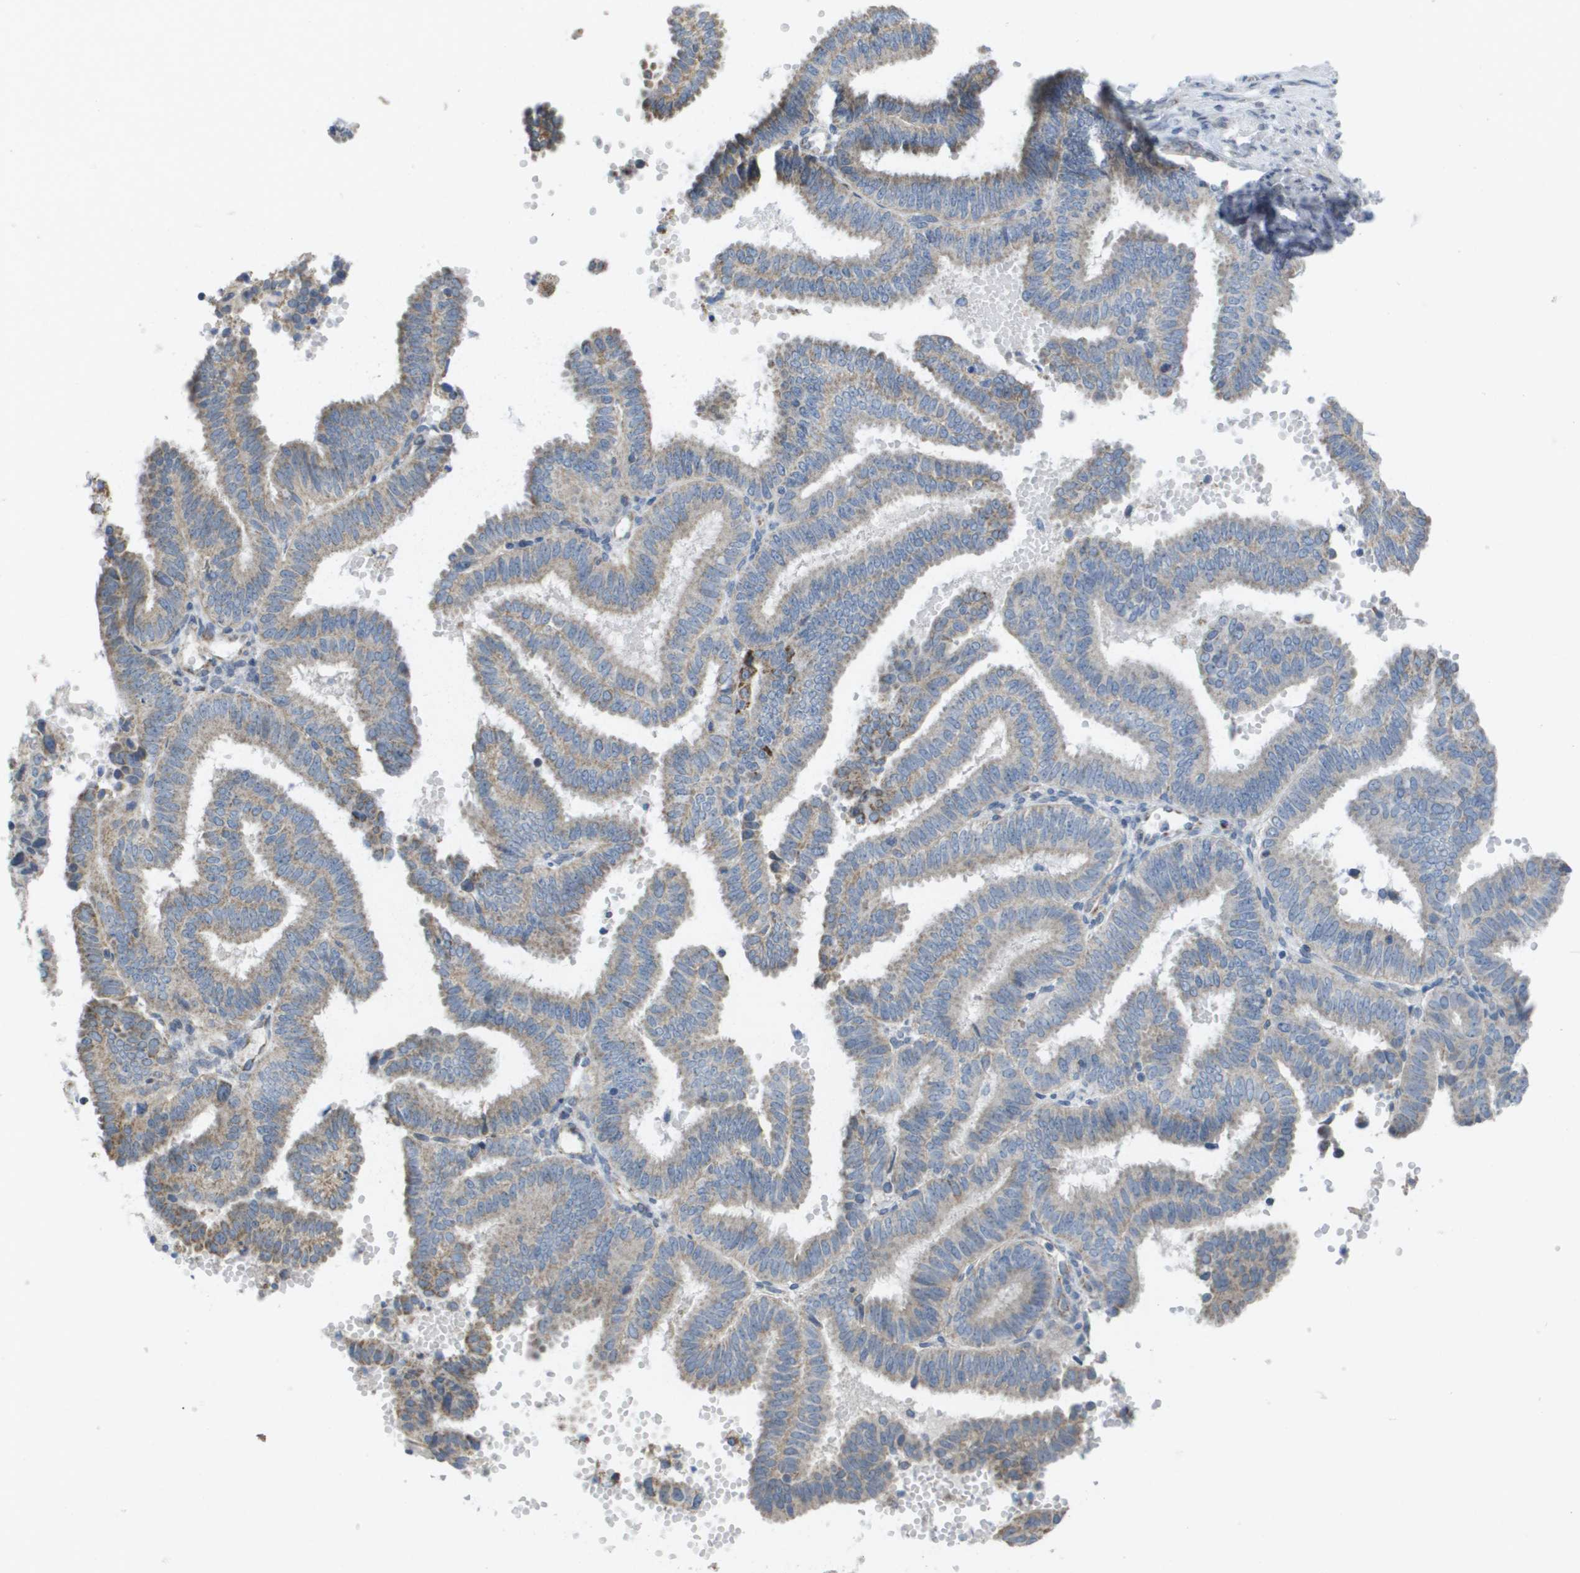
{"staining": {"intensity": "weak", "quantity": "25%-75%", "location": "cytoplasmic/membranous"}, "tissue": "endometrial cancer", "cell_type": "Tumor cells", "image_type": "cancer", "snomed": [{"axis": "morphology", "description": "Adenocarcinoma, NOS"}, {"axis": "topography", "description": "Endometrium"}], "caption": "This is a micrograph of immunohistochemistry (IHC) staining of endometrial cancer, which shows weak staining in the cytoplasmic/membranous of tumor cells.", "gene": "TMEM223", "patient": {"sex": "female", "age": 58}}